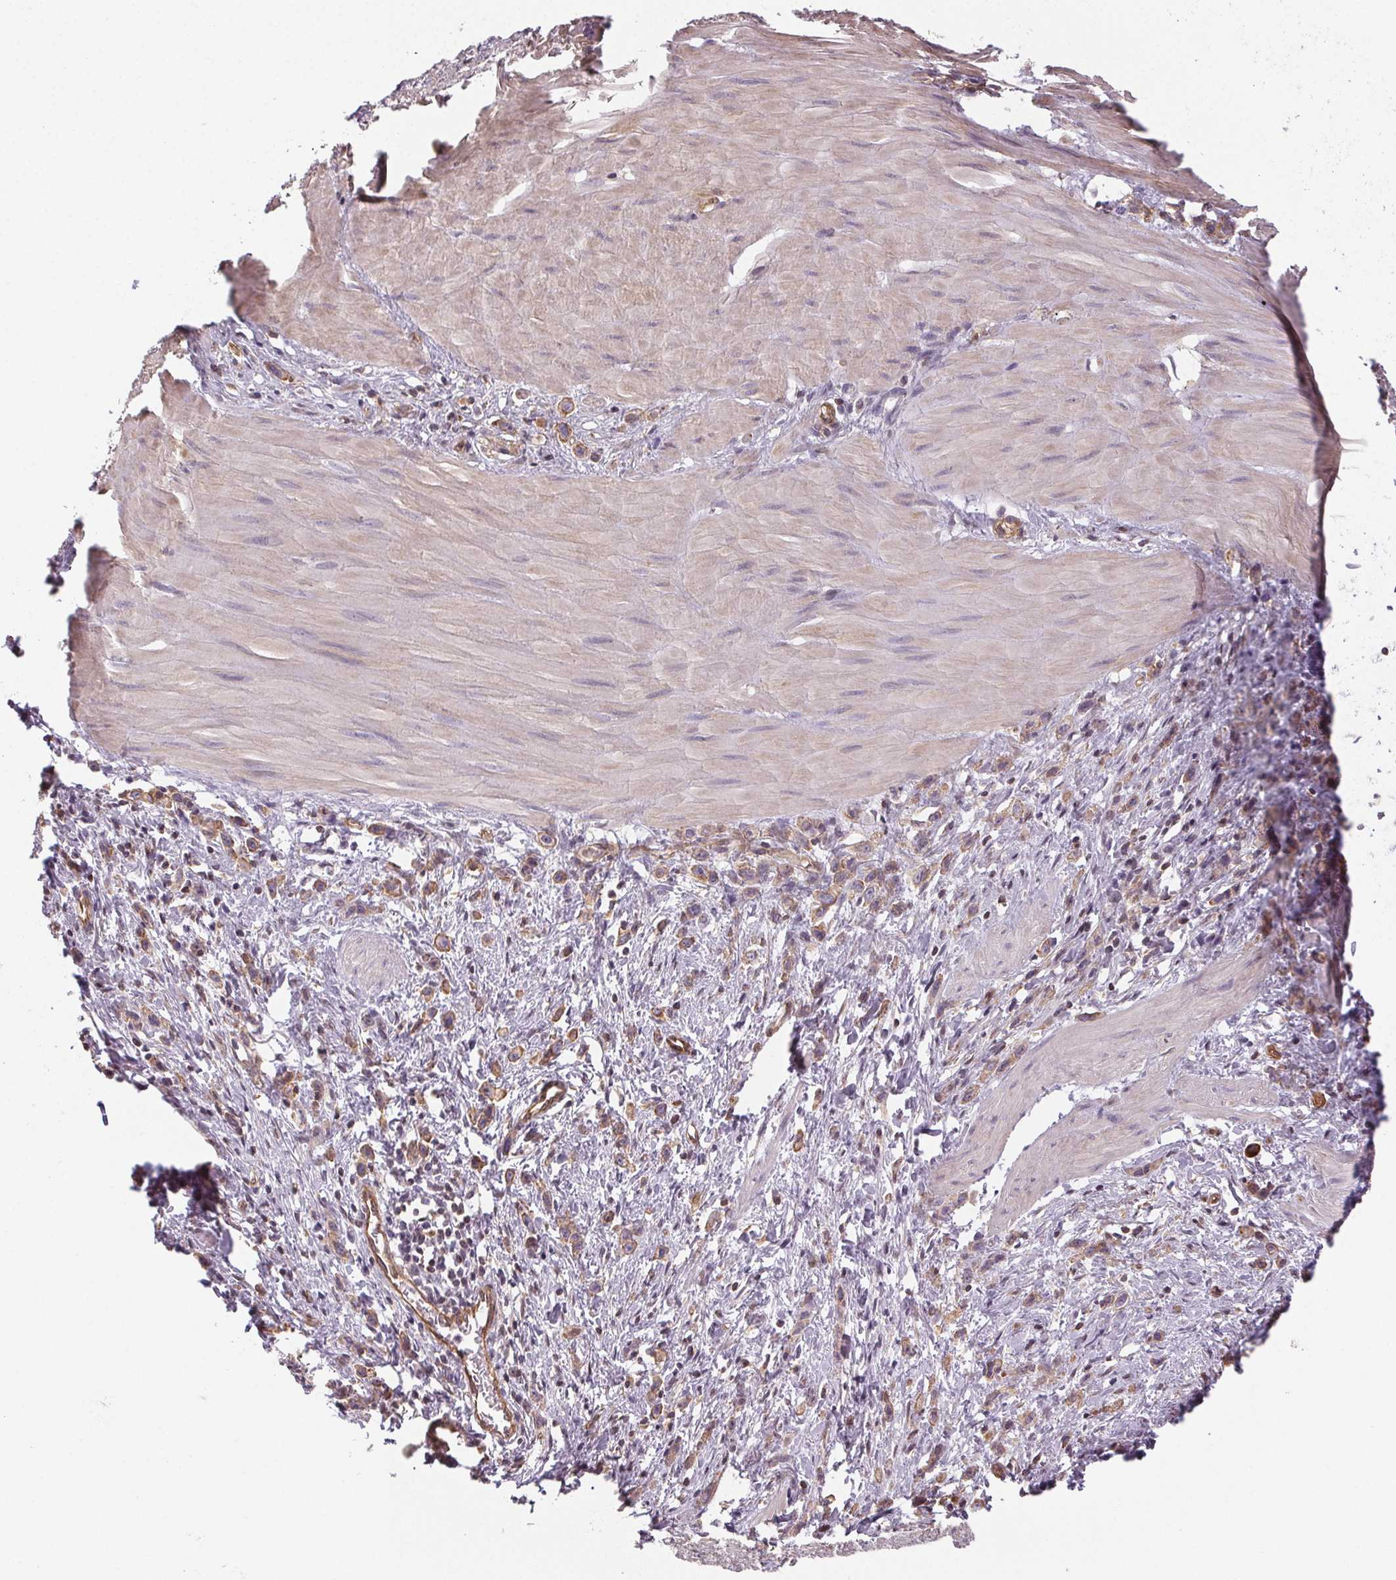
{"staining": {"intensity": "weak", "quantity": ">75%", "location": "cytoplasmic/membranous"}, "tissue": "stomach cancer", "cell_type": "Tumor cells", "image_type": "cancer", "snomed": [{"axis": "morphology", "description": "Adenocarcinoma, NOS"}, {"axis": "topography", "description": "Stomach"}], "caption": "Immunohistochemical staining of human stomach cancer (adenocarcinoma) exhibits low levels of weak cytoplasmic/membranous protein positivity in approximately >75% of tumor cells.", "gene": "PLA2G4F", "patient": {"sex": "male", "age": 47}}